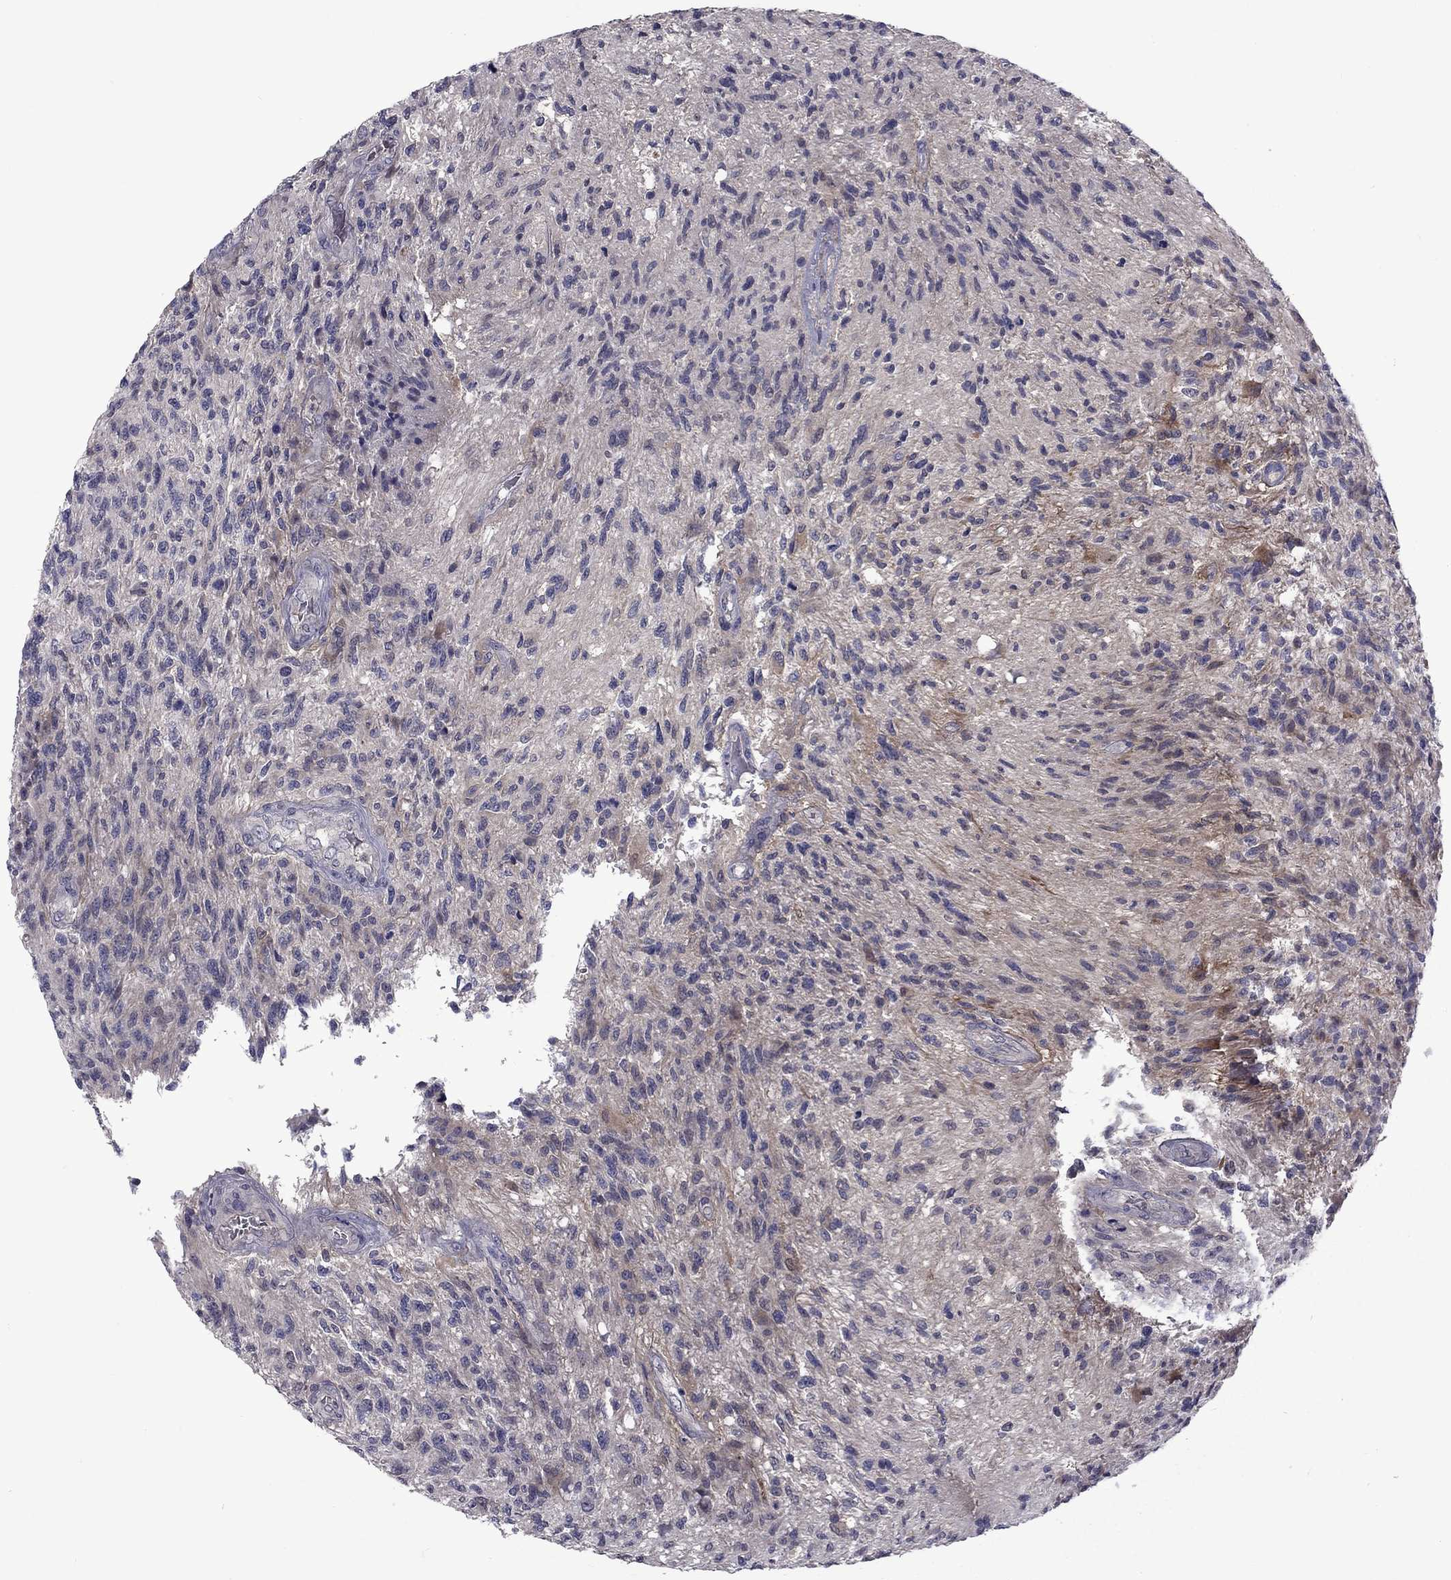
{"staining": {"intensity": "negative", "quantity": "none", "location": "none"}, "tissue": "glioma", "cell_type": "Tumor cells", "image_type": "cancer", "snomed": [{"axis": "morphology", "description": "Glioma, malignant, High grade"}, {"axis": "topography", "description": "Brain"}], "caption": "Tumor cells show no significant positivity in malignant glioma (high-grade).", "gene": "SNTA1", "patient": {"sex": "male", "age": 56}}